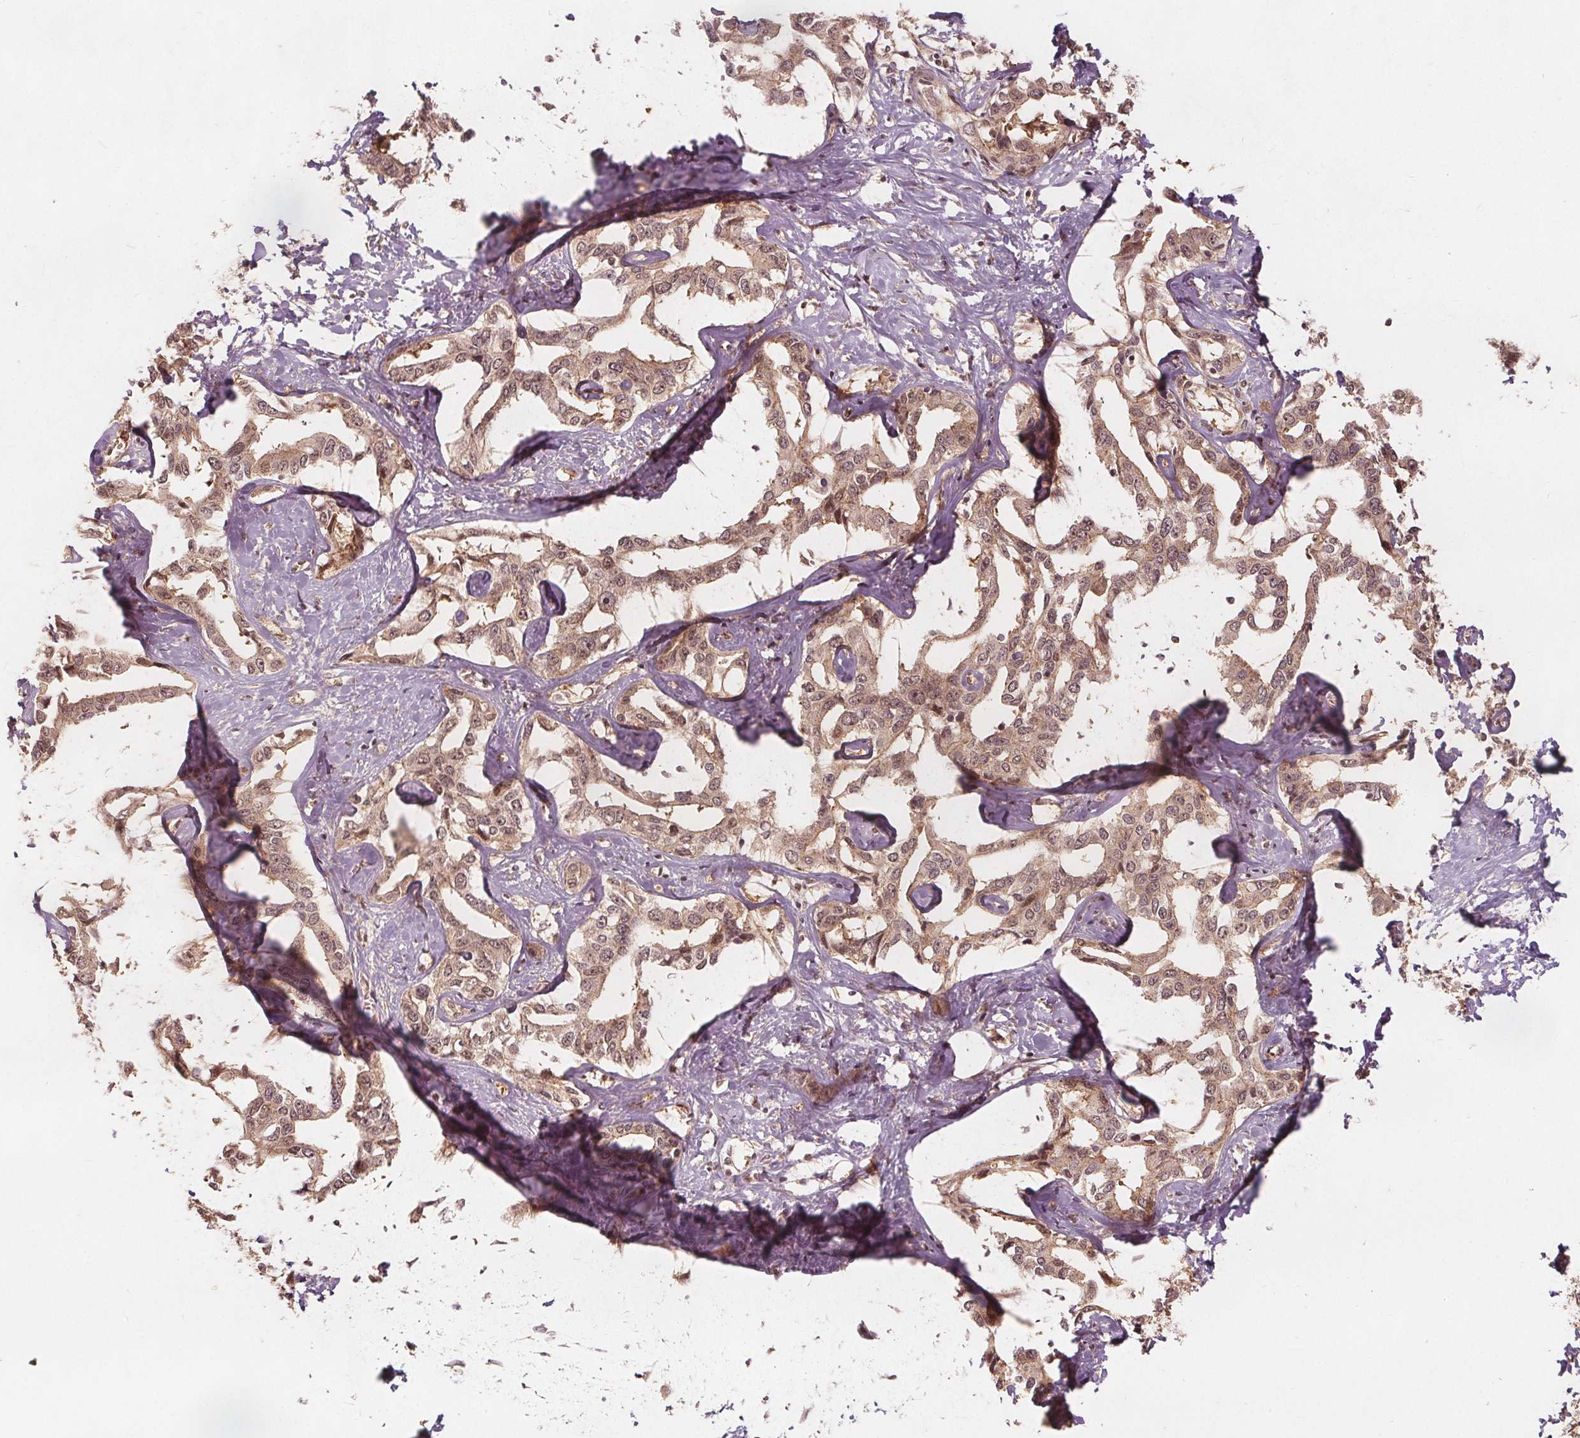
{"staining": {"intensity": "weak", "quantity": ">75%", "location": "cytoplasmic/membranous"}, "tissue": "liver cancer", "cell_type": "Tumor cells", "image_type": "cancer", "snomed": [{"axis": "morphology", "description": "Cholangiocarcinoma"}, {"axis": "topography", "description": "Liver"}], "caption": "Liver cancer (cholangiocarcinoma) stained with a brown dye reveals weak cytoplasmic/membranous positive staining in about >75% of tumor cells.", "gene": "PPP1CB", "patient": {"sex": "male", "age": 59}}